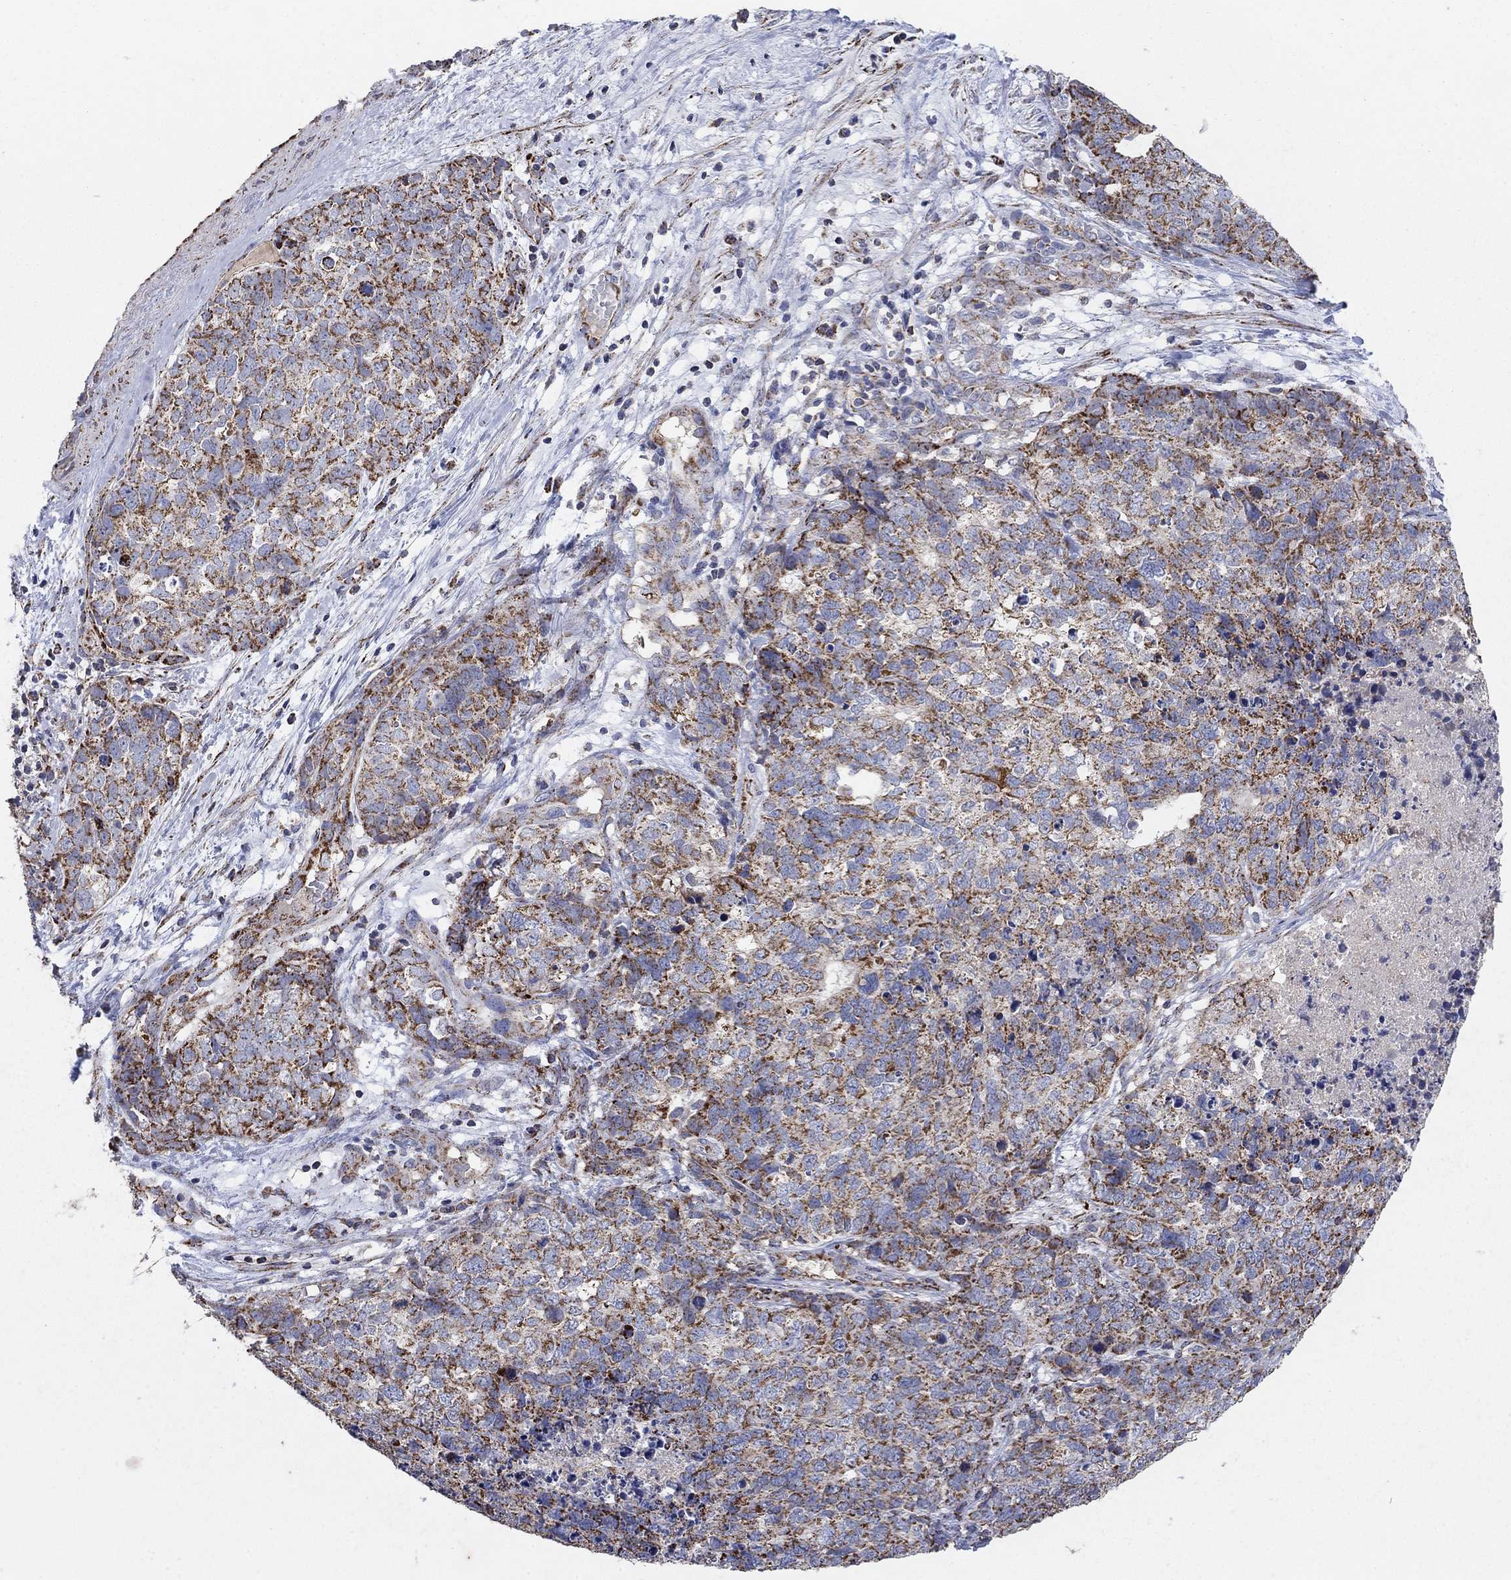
{"staining": {"intensity": "strong", "quantity": "25%-75%", "location": "cytoplasmic/membranous"}, "tissue": "cervical cancer", "cell_type": "Tumor cells", "image_type": "cancer", "snomed": [{"axis": "morphology", "description": "Squamous cell carcinoma, NOS"}, {"axis": "topography", "description": "Cervix"}], "caption": "The image displays a brown stain indicating the presence of a protein in the cytoplasmic/membranous of tumor cells in squamous cell carcinoma (cervical).", "gene": "PNPLA2", "patient": {"sex": "female", "age": 63}}